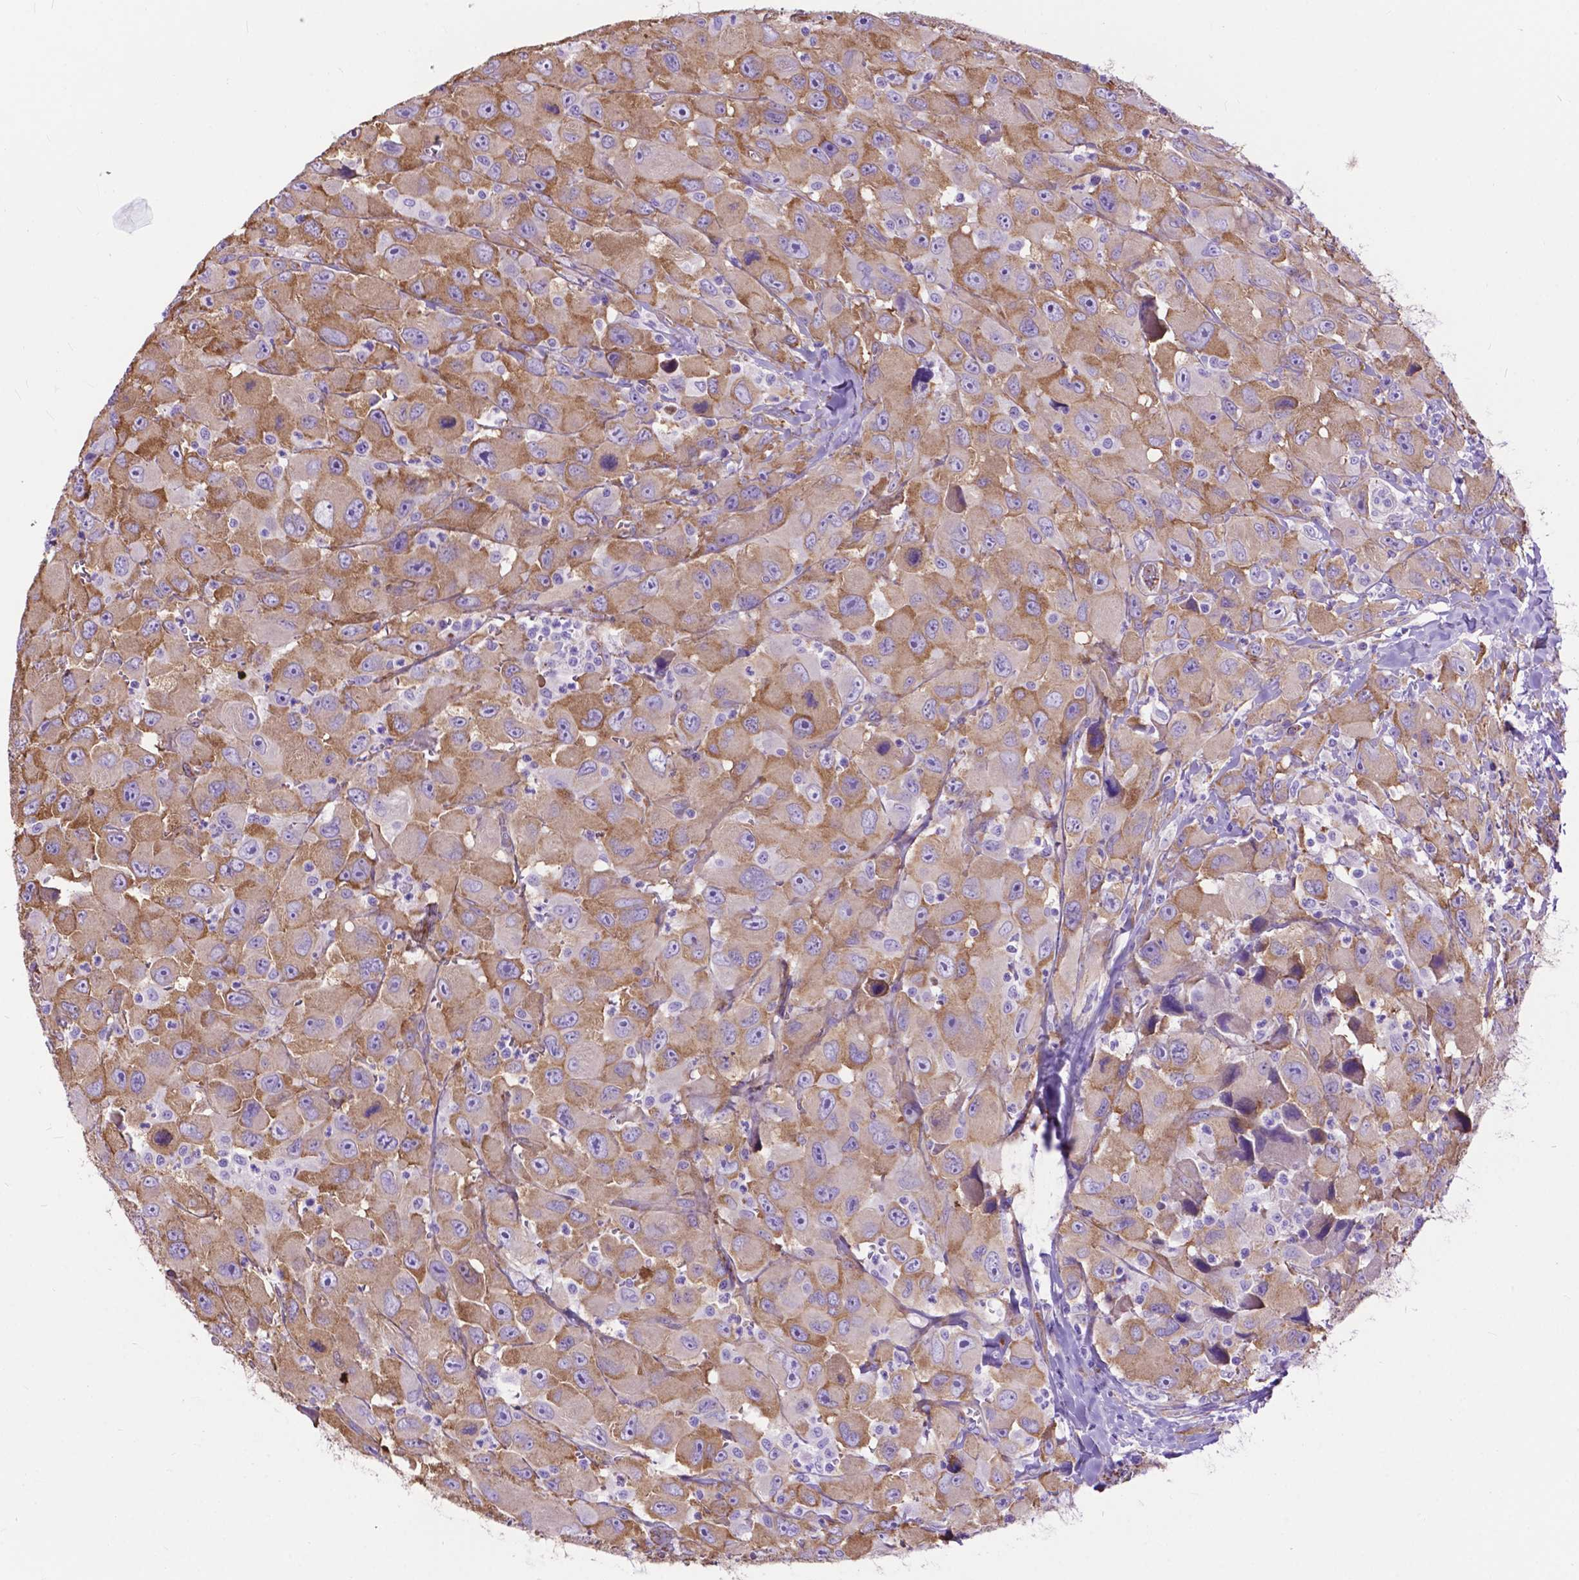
{"staining": {"intensity": "moderate", "quantity": "25%-75%", "location": "cytoplasmic/membranous"}, "tissue": "head and neck cancer", "cell_type": "Tumor cells", "image_type": "cancer", "snomed": [{"axis": "morphology", "description": "Squamous cell carcinoma, NOS"}, {"axis": "morphology", "description": "Squamous cell carcinoma, metastatic, NOS"}, {"axis": "topography", "description": "Oral tissue"}, {"axis": "topography", "description": "Head-Neck"}], "caption": "The image demonstrates a brown stain indicating the presence of a protein in the cytoplasmic/membranous of tumor cells in head and neck metastatic squamous cell carcinoma.", "gene": "PCDHA12", "patient": {"sex": "female", "age": 85}}